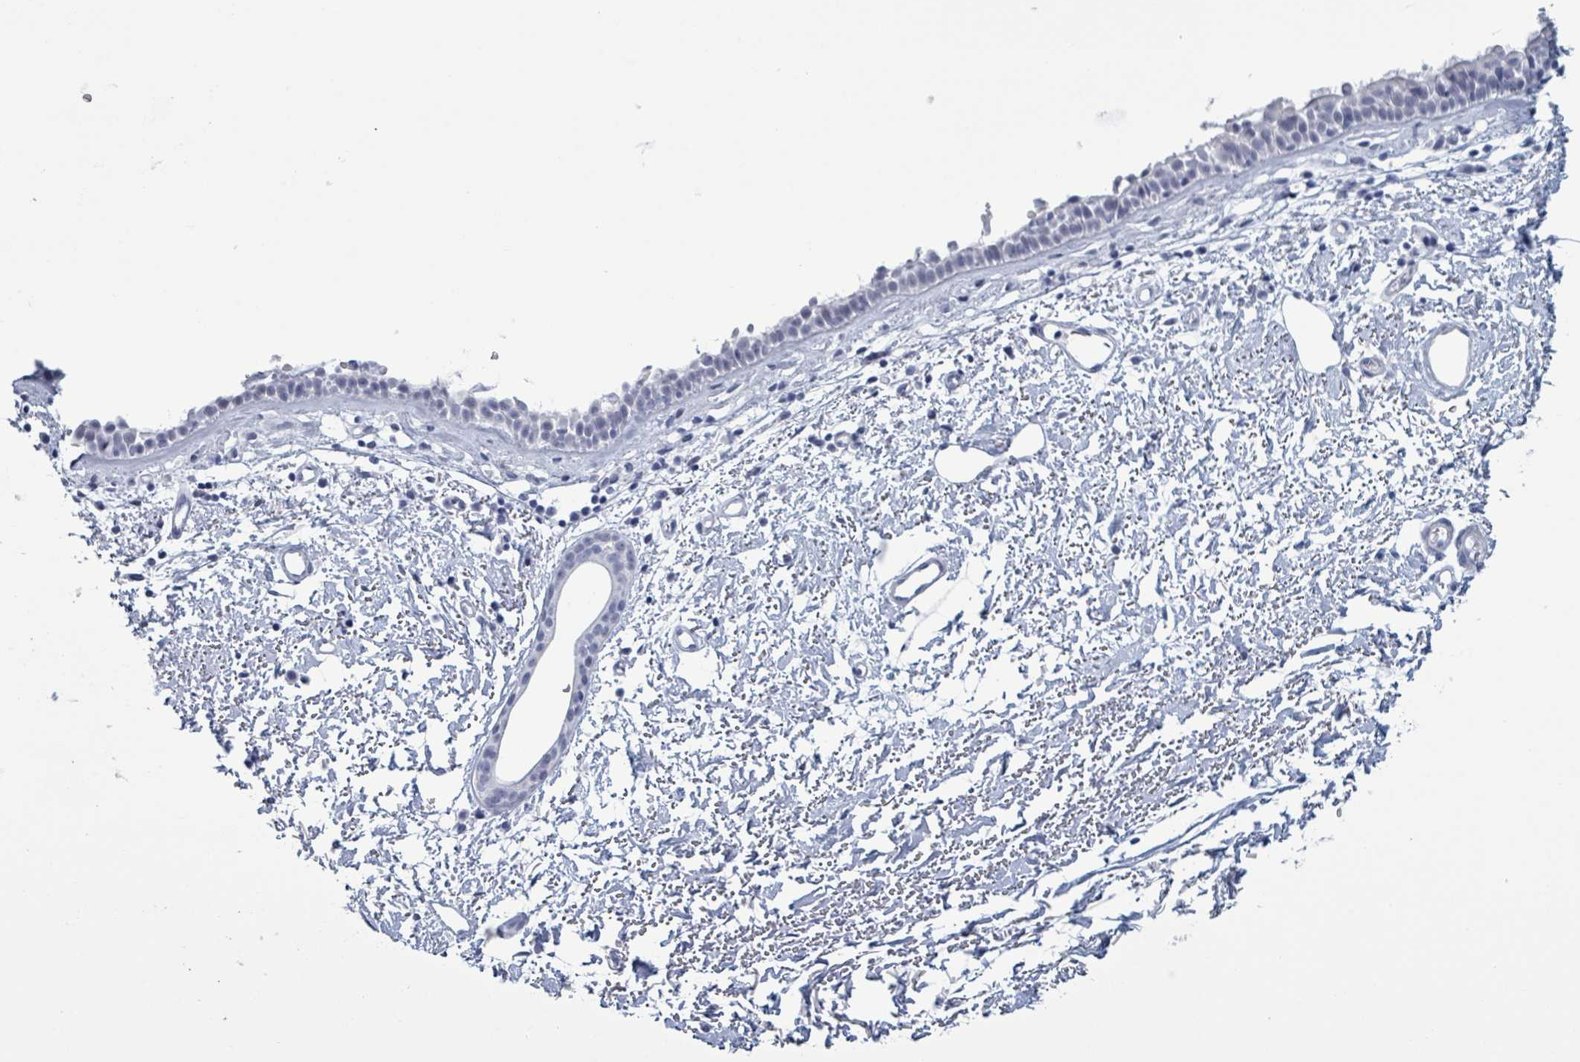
{"staining": {"intensity": "negative", "quantity": "none", "location": "none"}, "tissue": "nasopharynx", "cell_type": "Respiratory epithelial cells", "image_type": "normal", "snomed": [{"axis": "morphology", "description": "Normal tissue, NOS"}, {"axis": "topography", "description": "Cartilage tissue"}, {"axis": "topography", "description": "Nasopharynx"}], "caption": "Immunohistochemistry (IHC) micrograph of normal nasopharynx: nasopharynx stained with DAB reveals no significant protein staining in respiratory epithelial cells.", "gene": "ZNF771", "patient": {"sex": "male", "age": 56}}